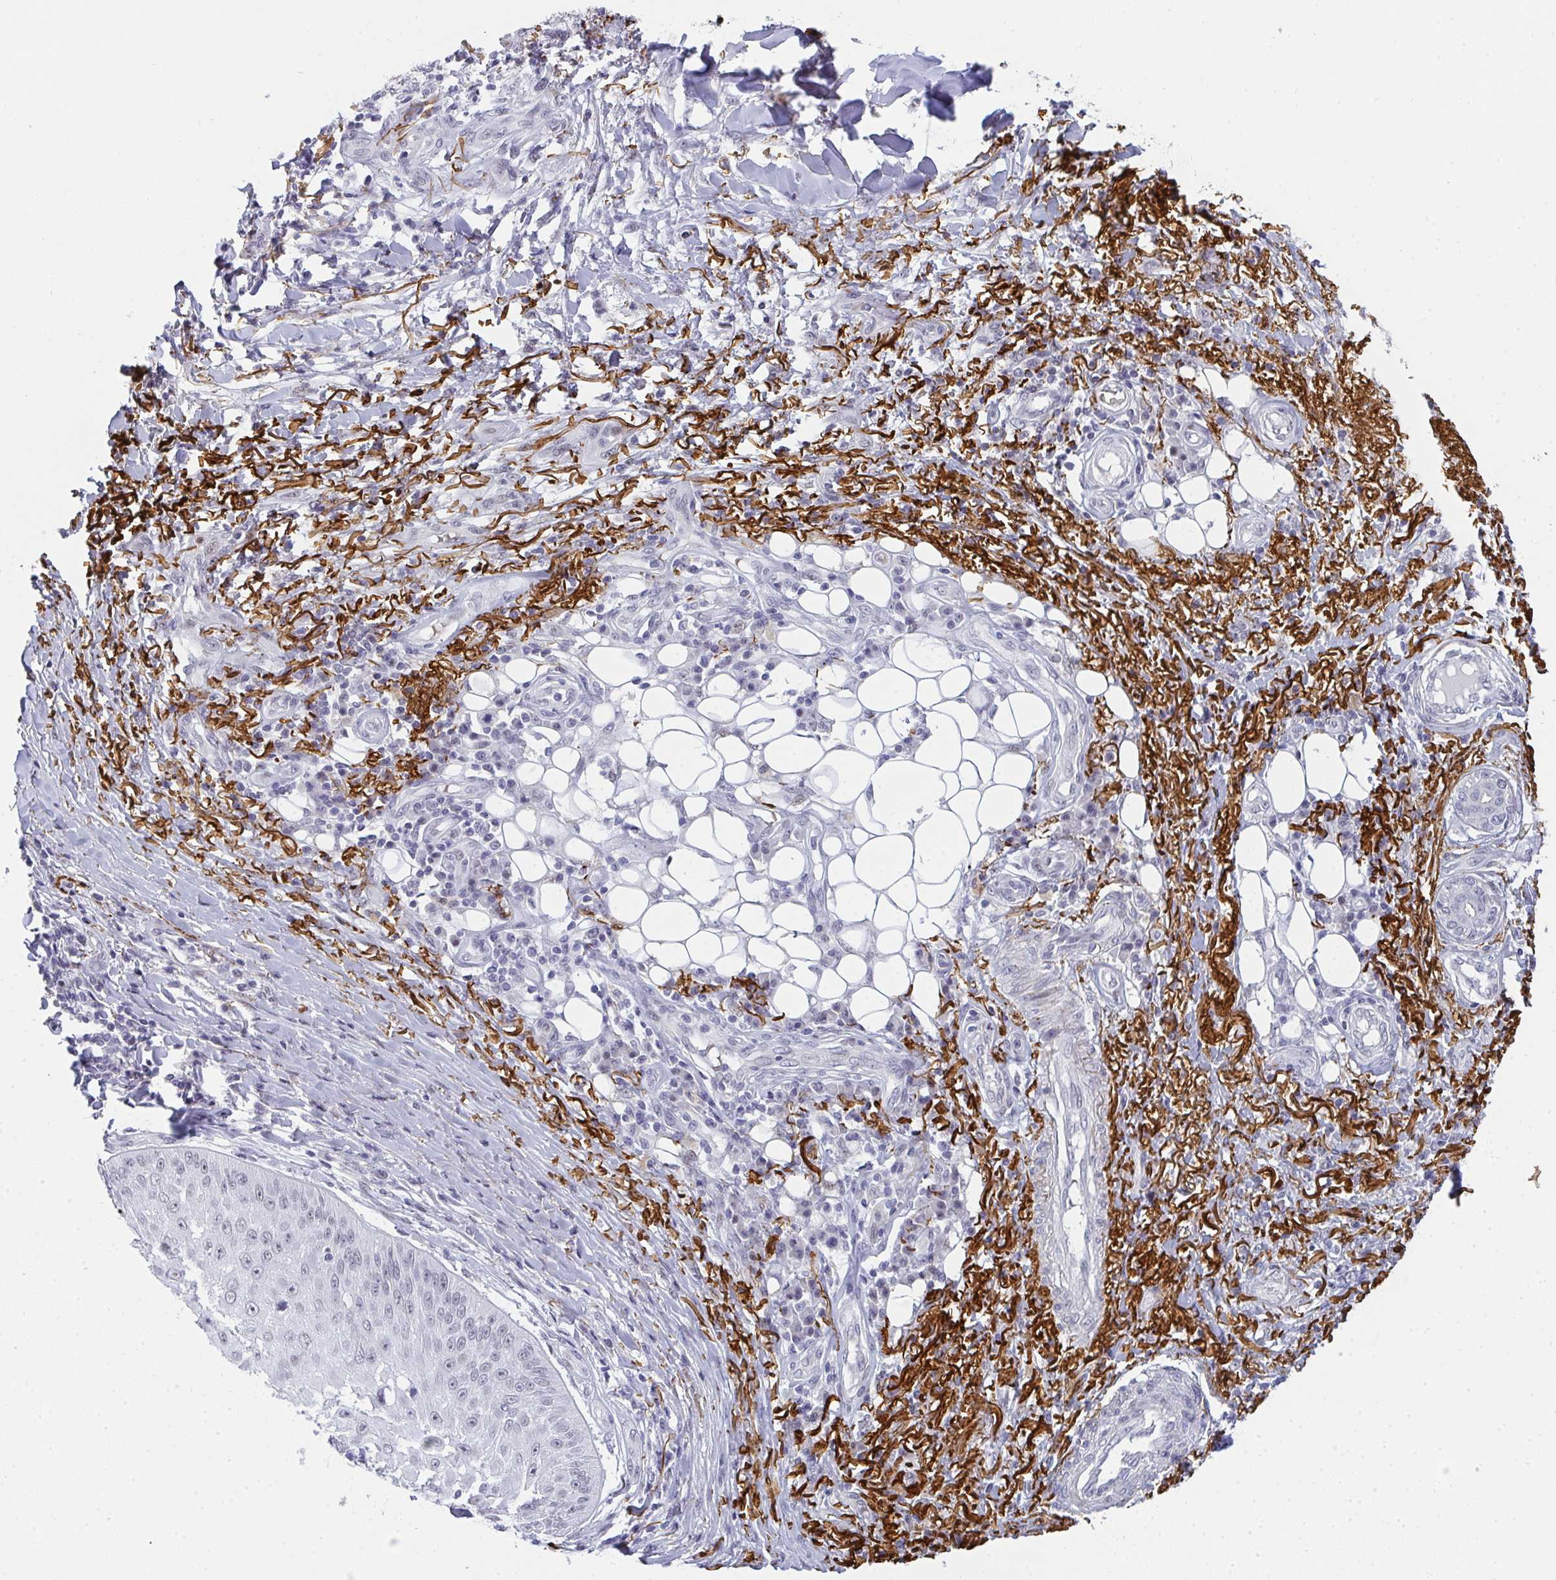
{"staining": {"intensity": "negative", "quantity": "none", "location": "none"}, "tissue": "skin cancer", "cell_type": "Tumor cells", "image_type": "cancer", "snomed": [{"axis": "morphology", "description": "Squamous cell carcinoma, NOS"}, {"axis": "topography", "description": "Skin"}], "caption": "Immunohistochemistry (IHC) histopathology image of neoplastic tissue: human skin cancer (squamous cell carcinoma) stained with DAB shows no significant protein staining in tumor cells. (Stains: DAB immunohistochemistry (IHC) with hematoxylin counter stain, Microscopy: brightfield microscopy at high magnification).", "gene": "TNMD", "patient": {"sex": "male", "age": 70}}